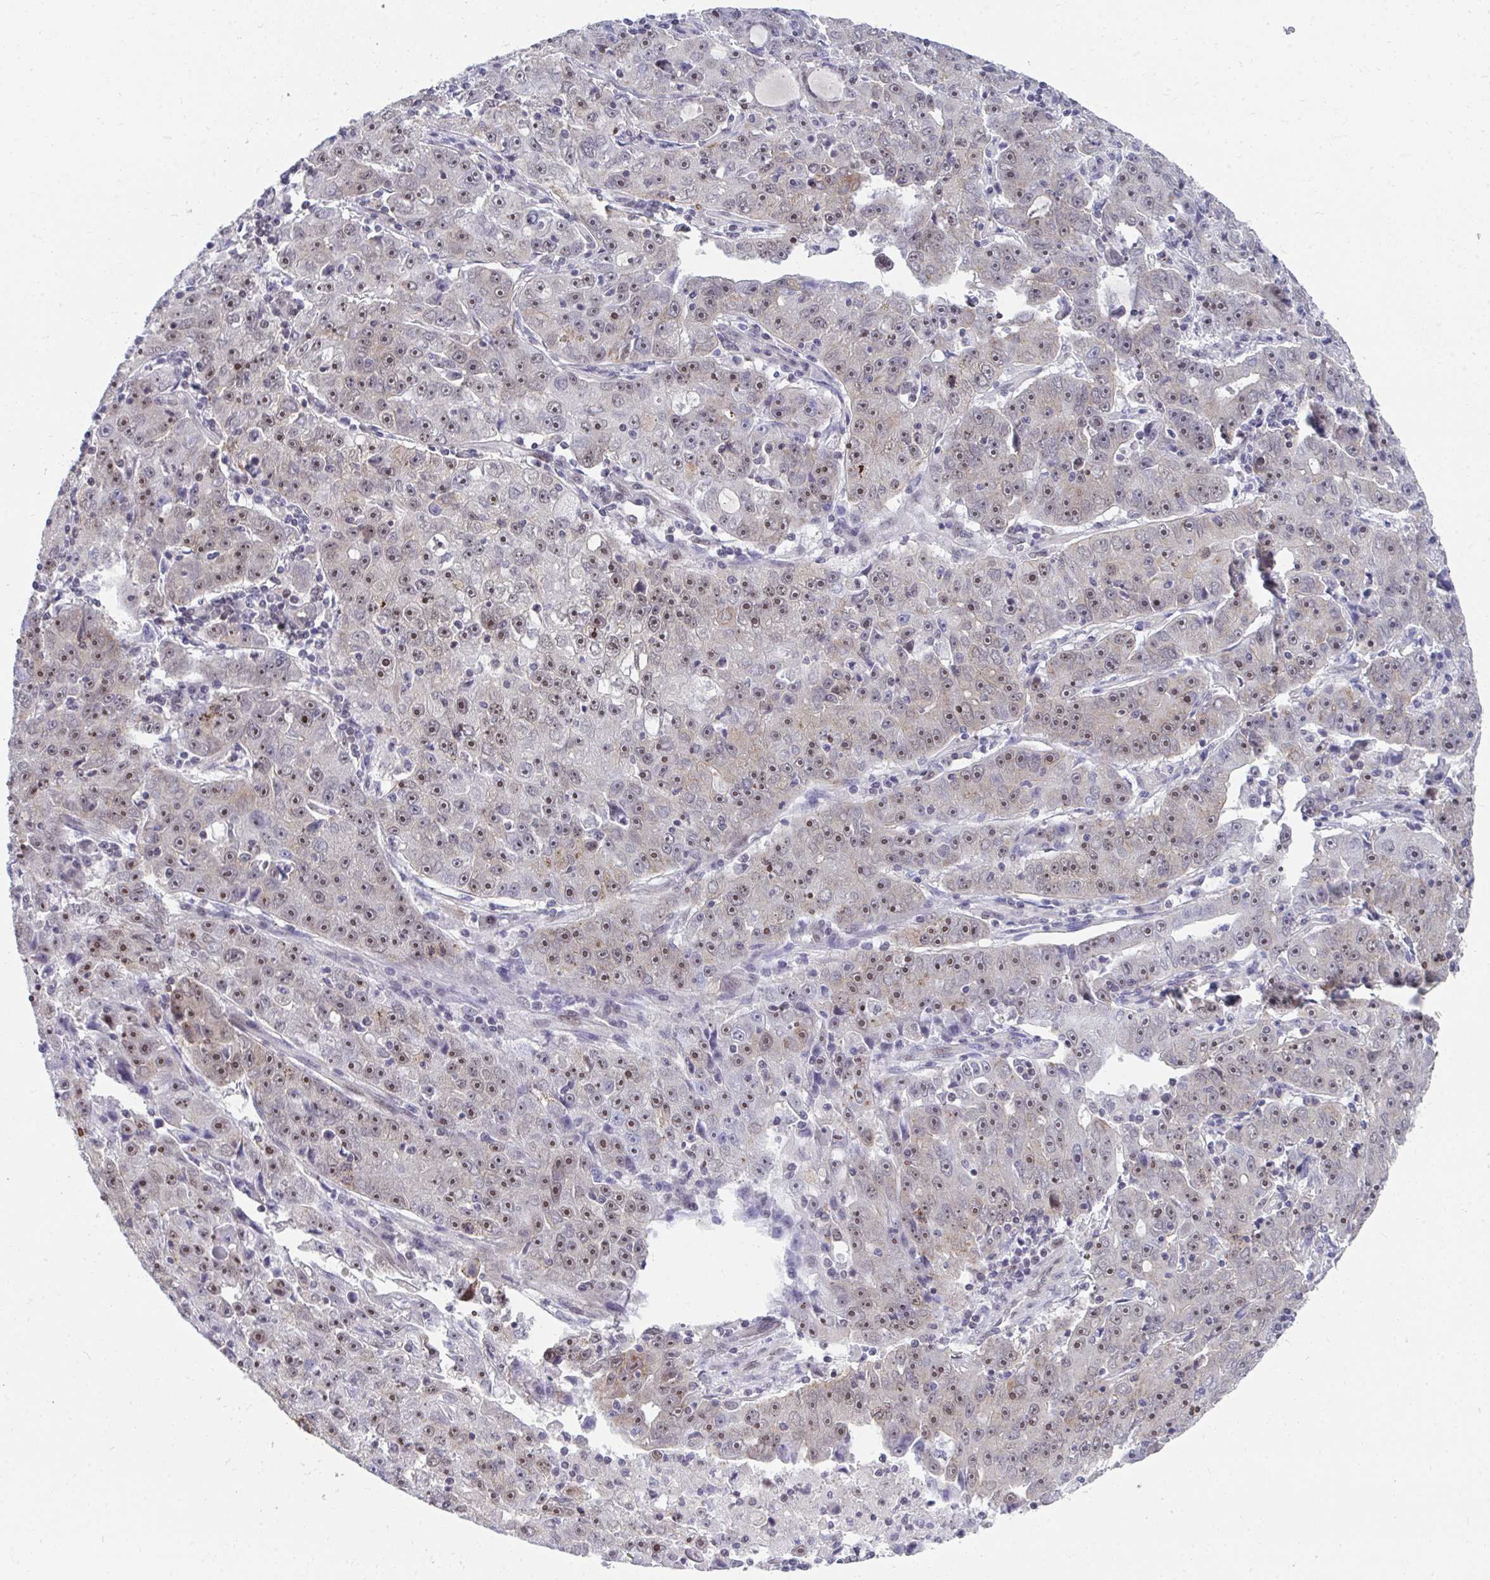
{"staining": {"intensity": "weak", "quantity": "25%-75%", "location": "nuclear"}, "tissue": "lung cancer", "cell_type": "Tumor cells", "image_type": "cancer", "snomed": [{"axis": "morphology", "description": "Normal morphology"}, {"axis": "morphology", "description": "Adenocarcinoma, NOS"}, {"axis": "topography", "description": "Lymph node"}, {"axis": "topography", "description": "Lung"}], "caption": "A micrograph of lung cancer (adenocarcinoma) stained for a protein exhibits weak nuclear brown staining in tumor cells.", "gene": "HIRA", "patient": {"sex": "female", "age": 57}}